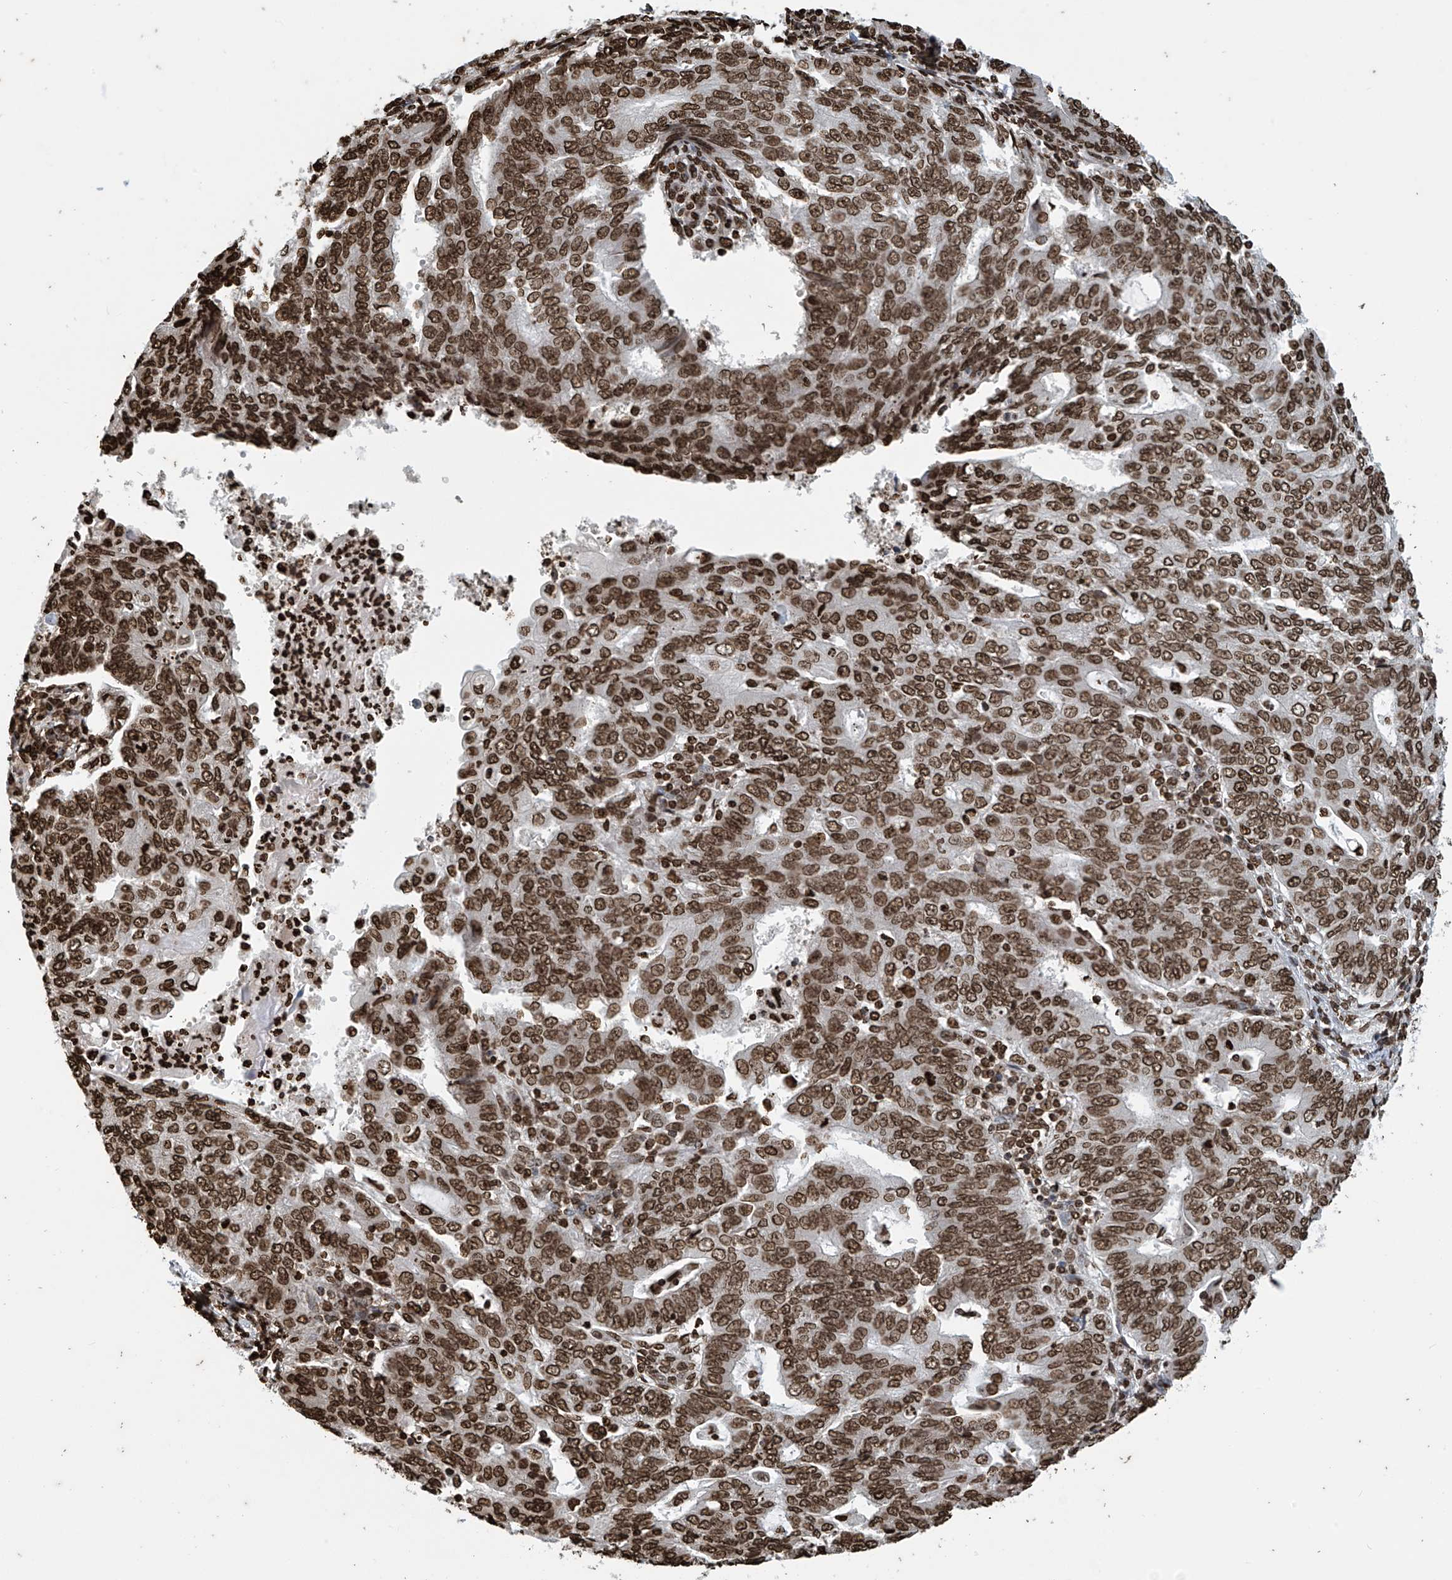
{"staining": {"intensity": "strong", "quantity": ">75%", "location": "nuclear"}, "tissue": "endometrial cancer", "cell_type": "Tumor cells", "image_type": "cancer", "snomed": [{"axis": "morphology", "description": "Adenocarcinoma, NOS"}, {"axis": "topography", "description": "Endometrium"}], "caption": "Endometrial adenocarcinoma stained with immunohistochemistry (IHC) displays strong nuclear staining in about >75% of tumor cells. The staining was performed using DAB (3,3'-diaminobenzidine) to visualize the protein expression in brown, while the nuclei were stained in blue with hematoxylin (Magnification: 20x).", "gene": "DPPA2", "patient": {"sex": "female", "age": 32}}